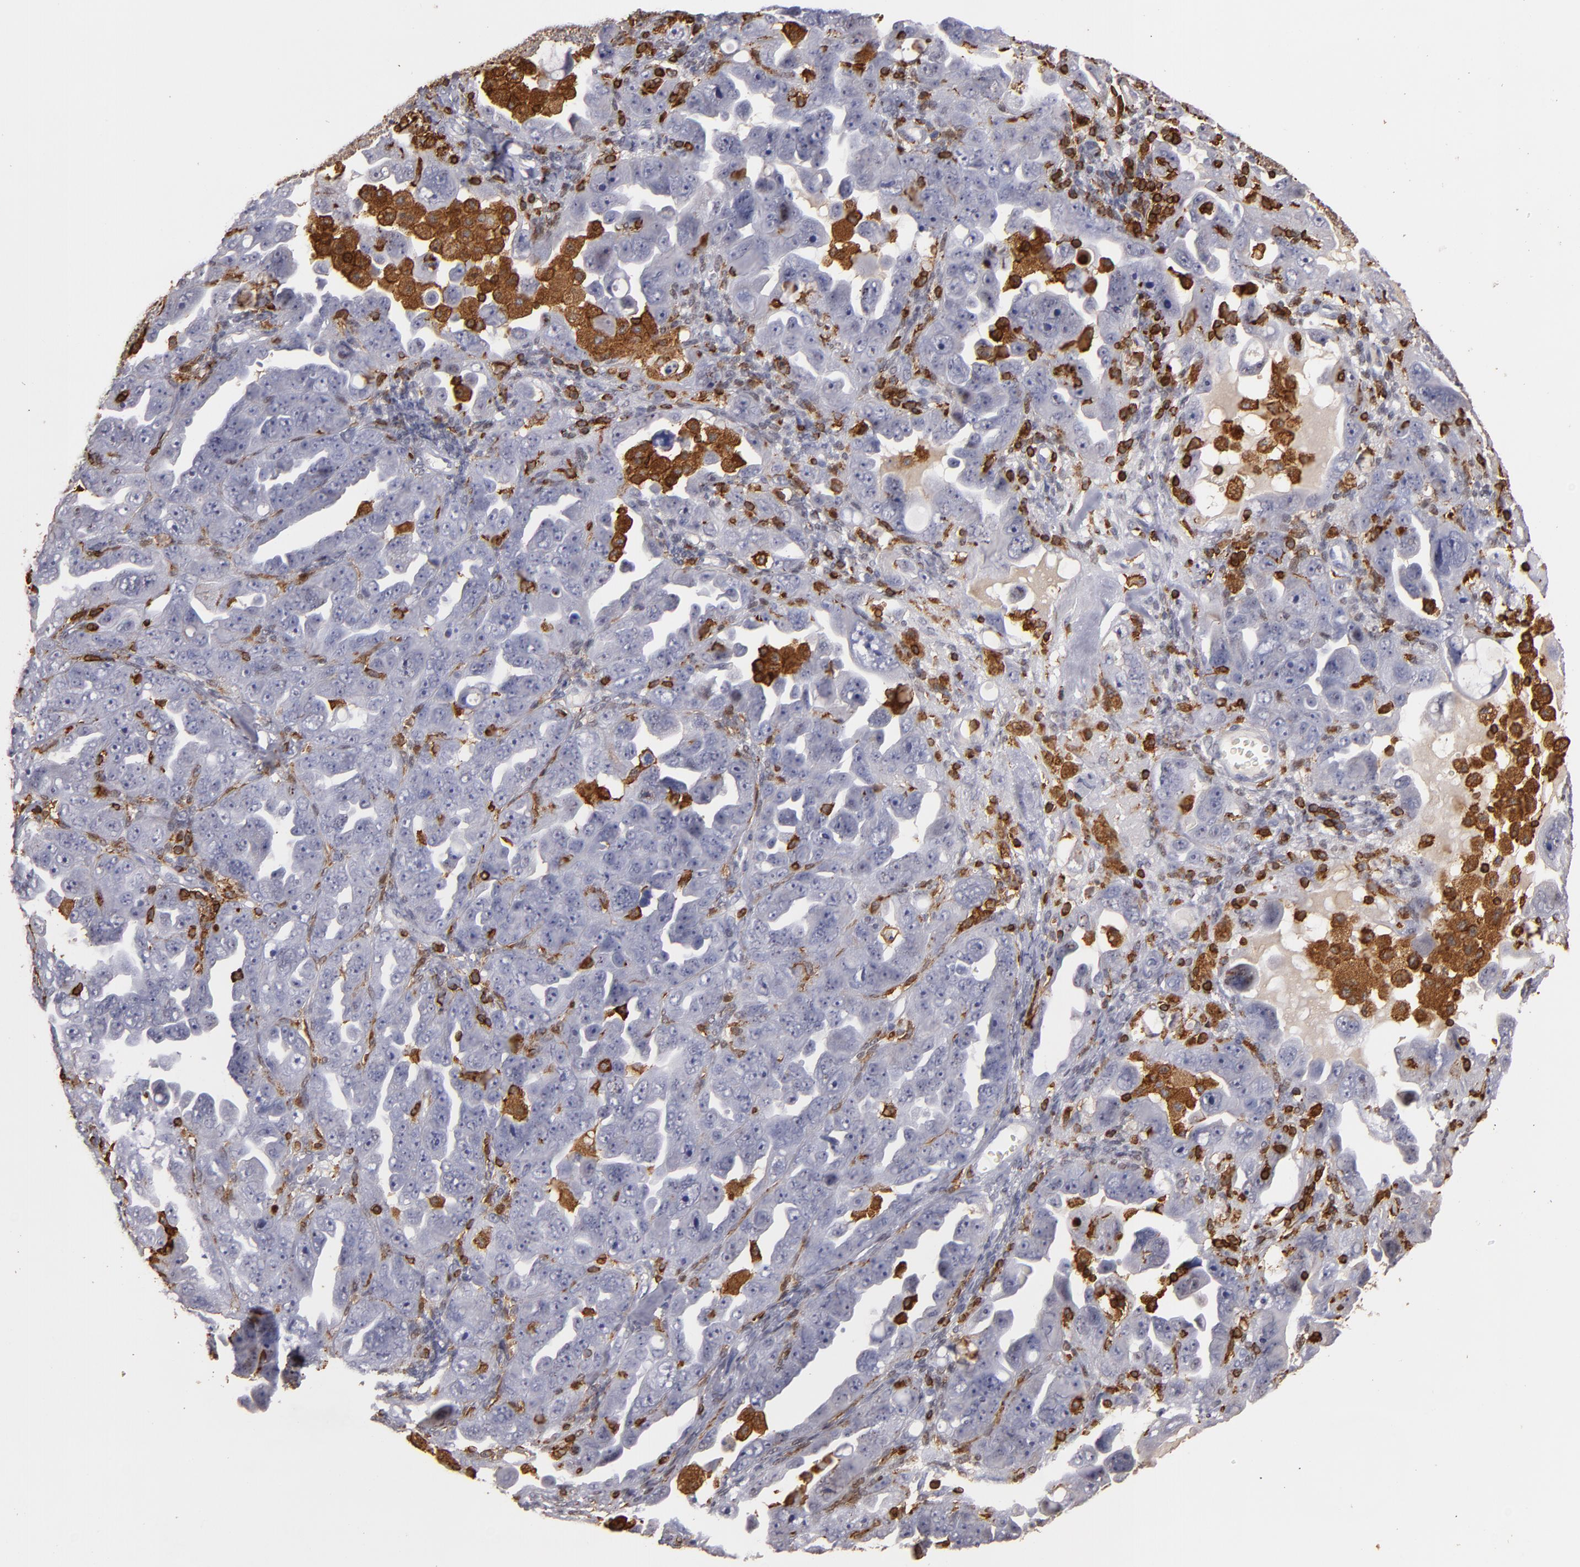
{"staining": {"intensity": "negative", "quantity": "none", "location": "none"}, "tissue": "ovarian cancer", "cell_type": "Tumor cells", "image_type": "cancer", "snomed": [{"axis": "morphology", "description": "Cystadenocarcinoma, serous, NOS"}, {"axis": "topography", "description": "Ovary"}], "caption": "Ovarian cancer stained for a protein using immunohistochemistry (IHC) demonstrates no staining tumor cells.", "gene": "WAS", "patient": {"sex": "female", "age": 66}}